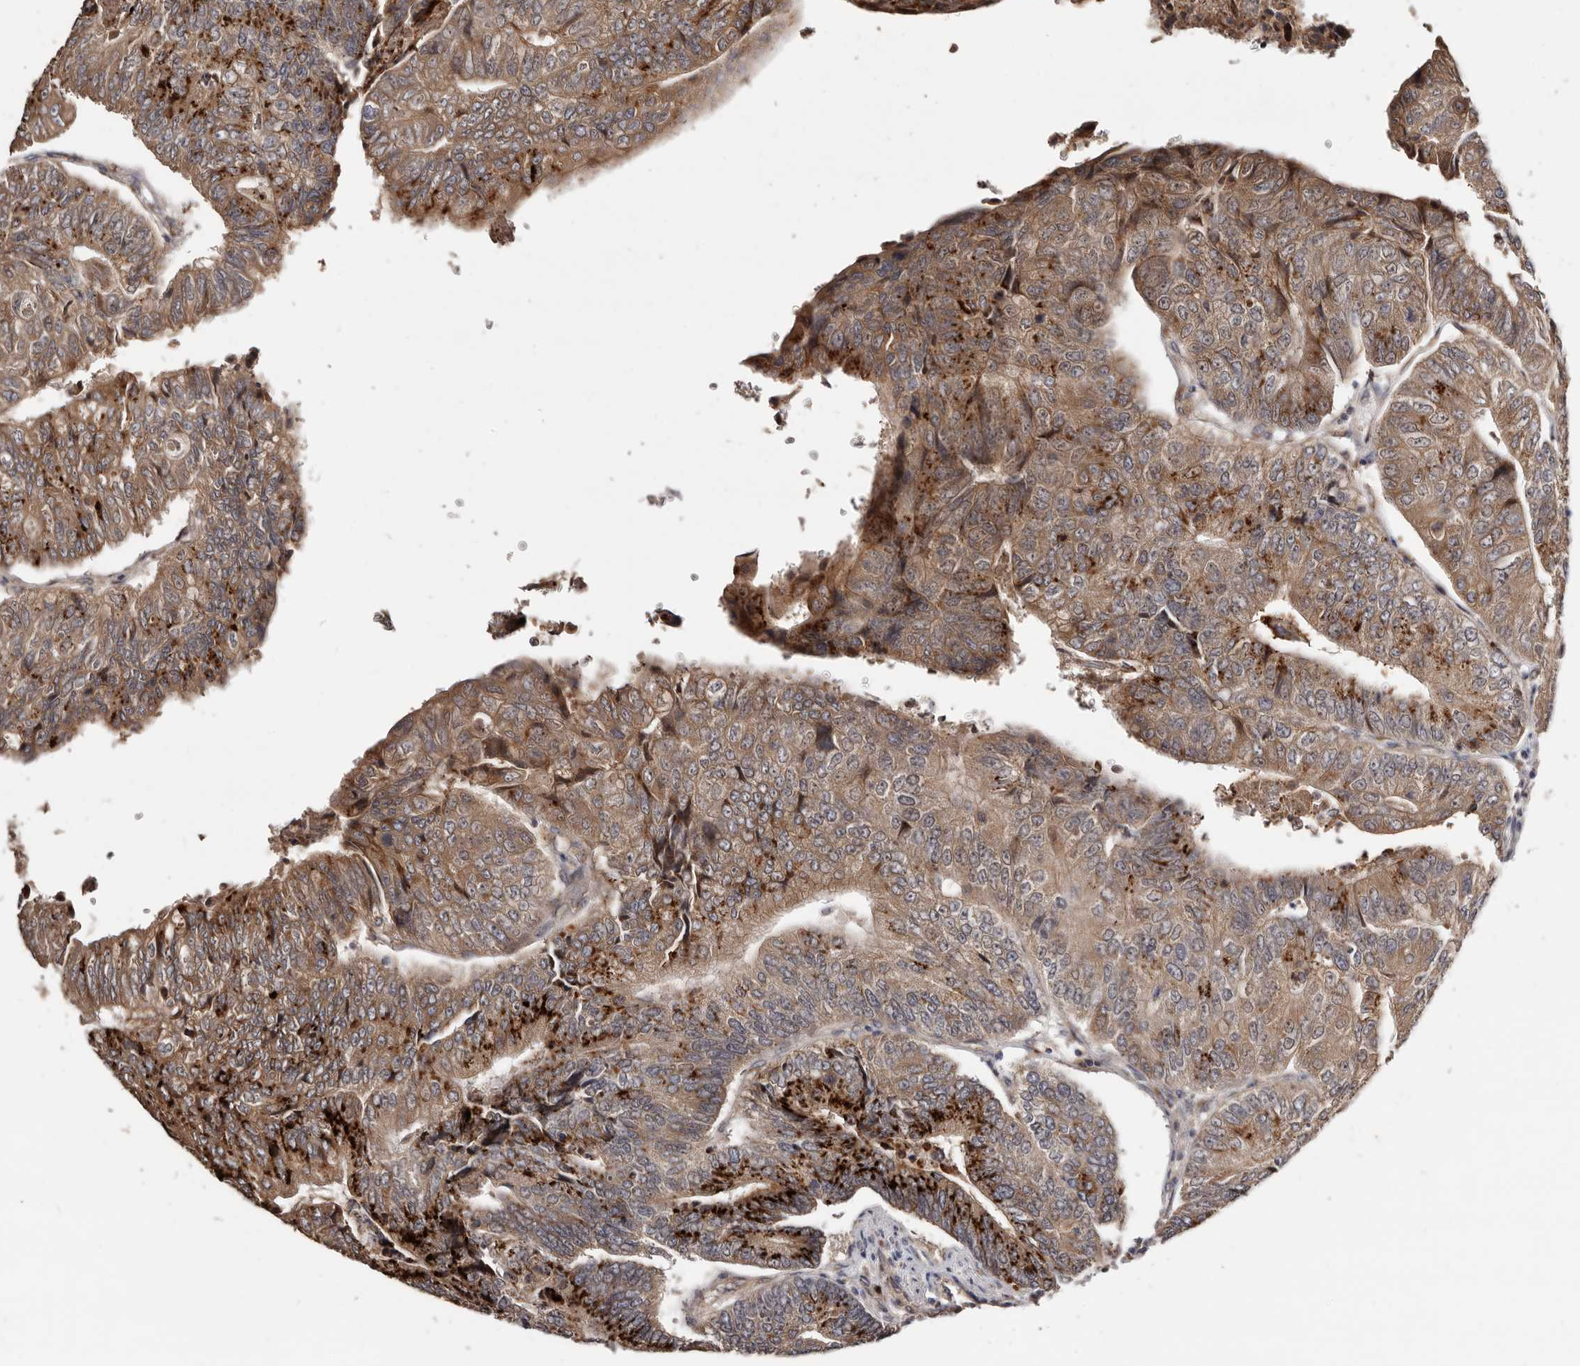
{"staining": {"intensity": "strong", "quantity": ">75%", "location": "cytoplasmic/membranous"}, "tissue": "colorectal cancer", "cell_type": "Tumor cells", "image_type": "cancer", "snomed": [{"axis": "morphology", "description": "Adenocarcinoma, NOS"}, {"axis": "topography", "description": "Colon"}], "caption": "This photomicrograph displays immunohistochemistry staining of adenocarcinoma (colorectal), with high strong cytoplasmic/membranous staining in about >75% of tumor cells.", "gene": "DACT2", "patient": {"sex": "female", "age": 67}}